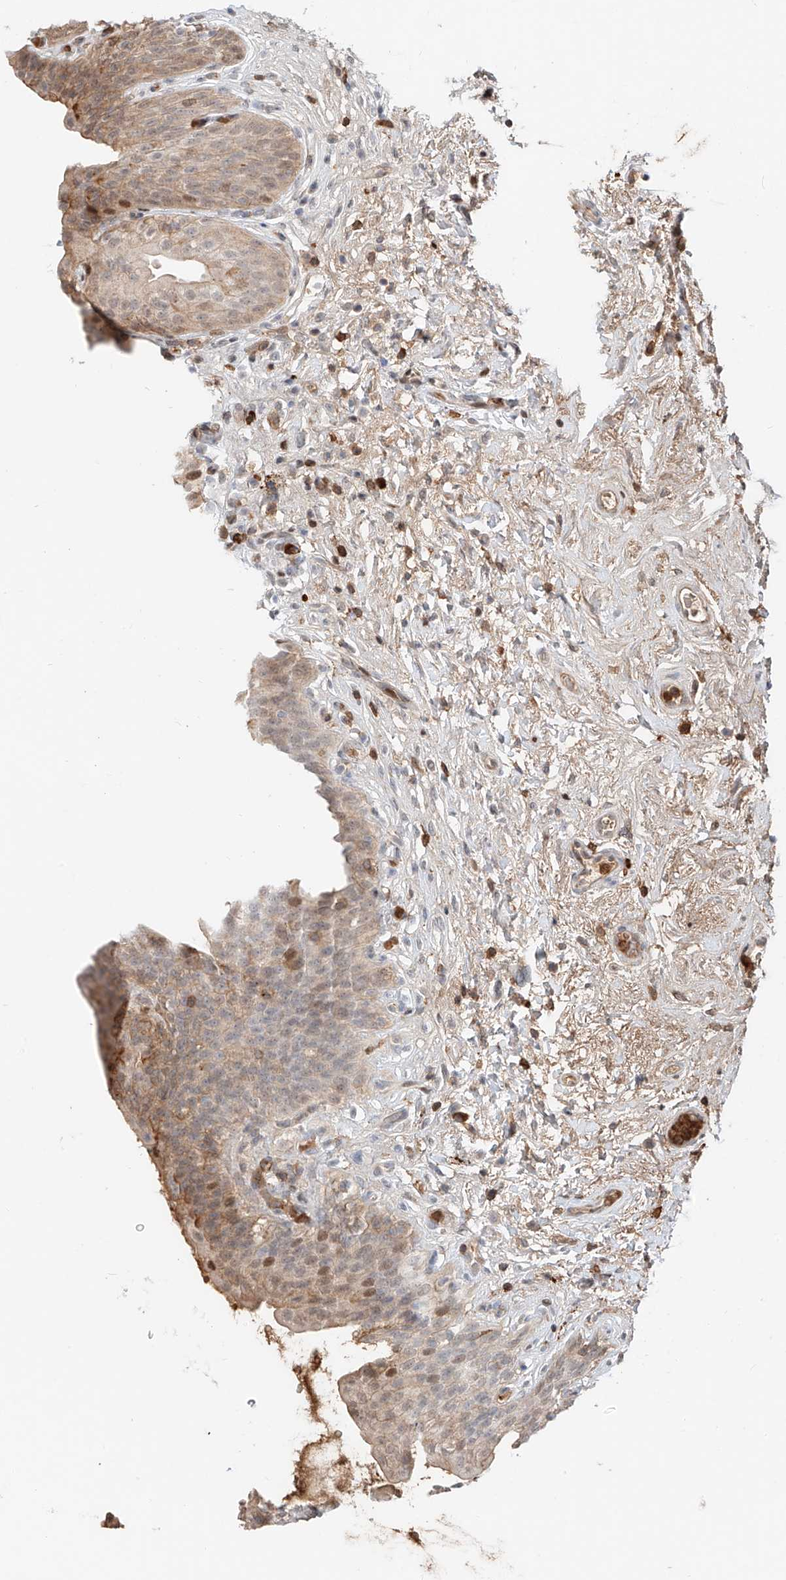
{"staining": {"intensity": "moderate", "quantity": "25%-75%", "location": "cytoplasmic/membranous,nuclear"}, "tissue": "urinary bladder", "cell_type": "Urothelial cells", "image_type": "normal", "snomed": [{"axis": "morphology", "description": "Normal tissue, NOS"}, {"axis": "topography", "description": "Urinary bladder"}], "caption": "Moderate cytoplasmic/membranous,nuclear positivity is identified in about 25%-75% of urothelial cells in benign urinary bladder.", "gene": "CEP162", "patient": {"sex": "male", "age": 83}}